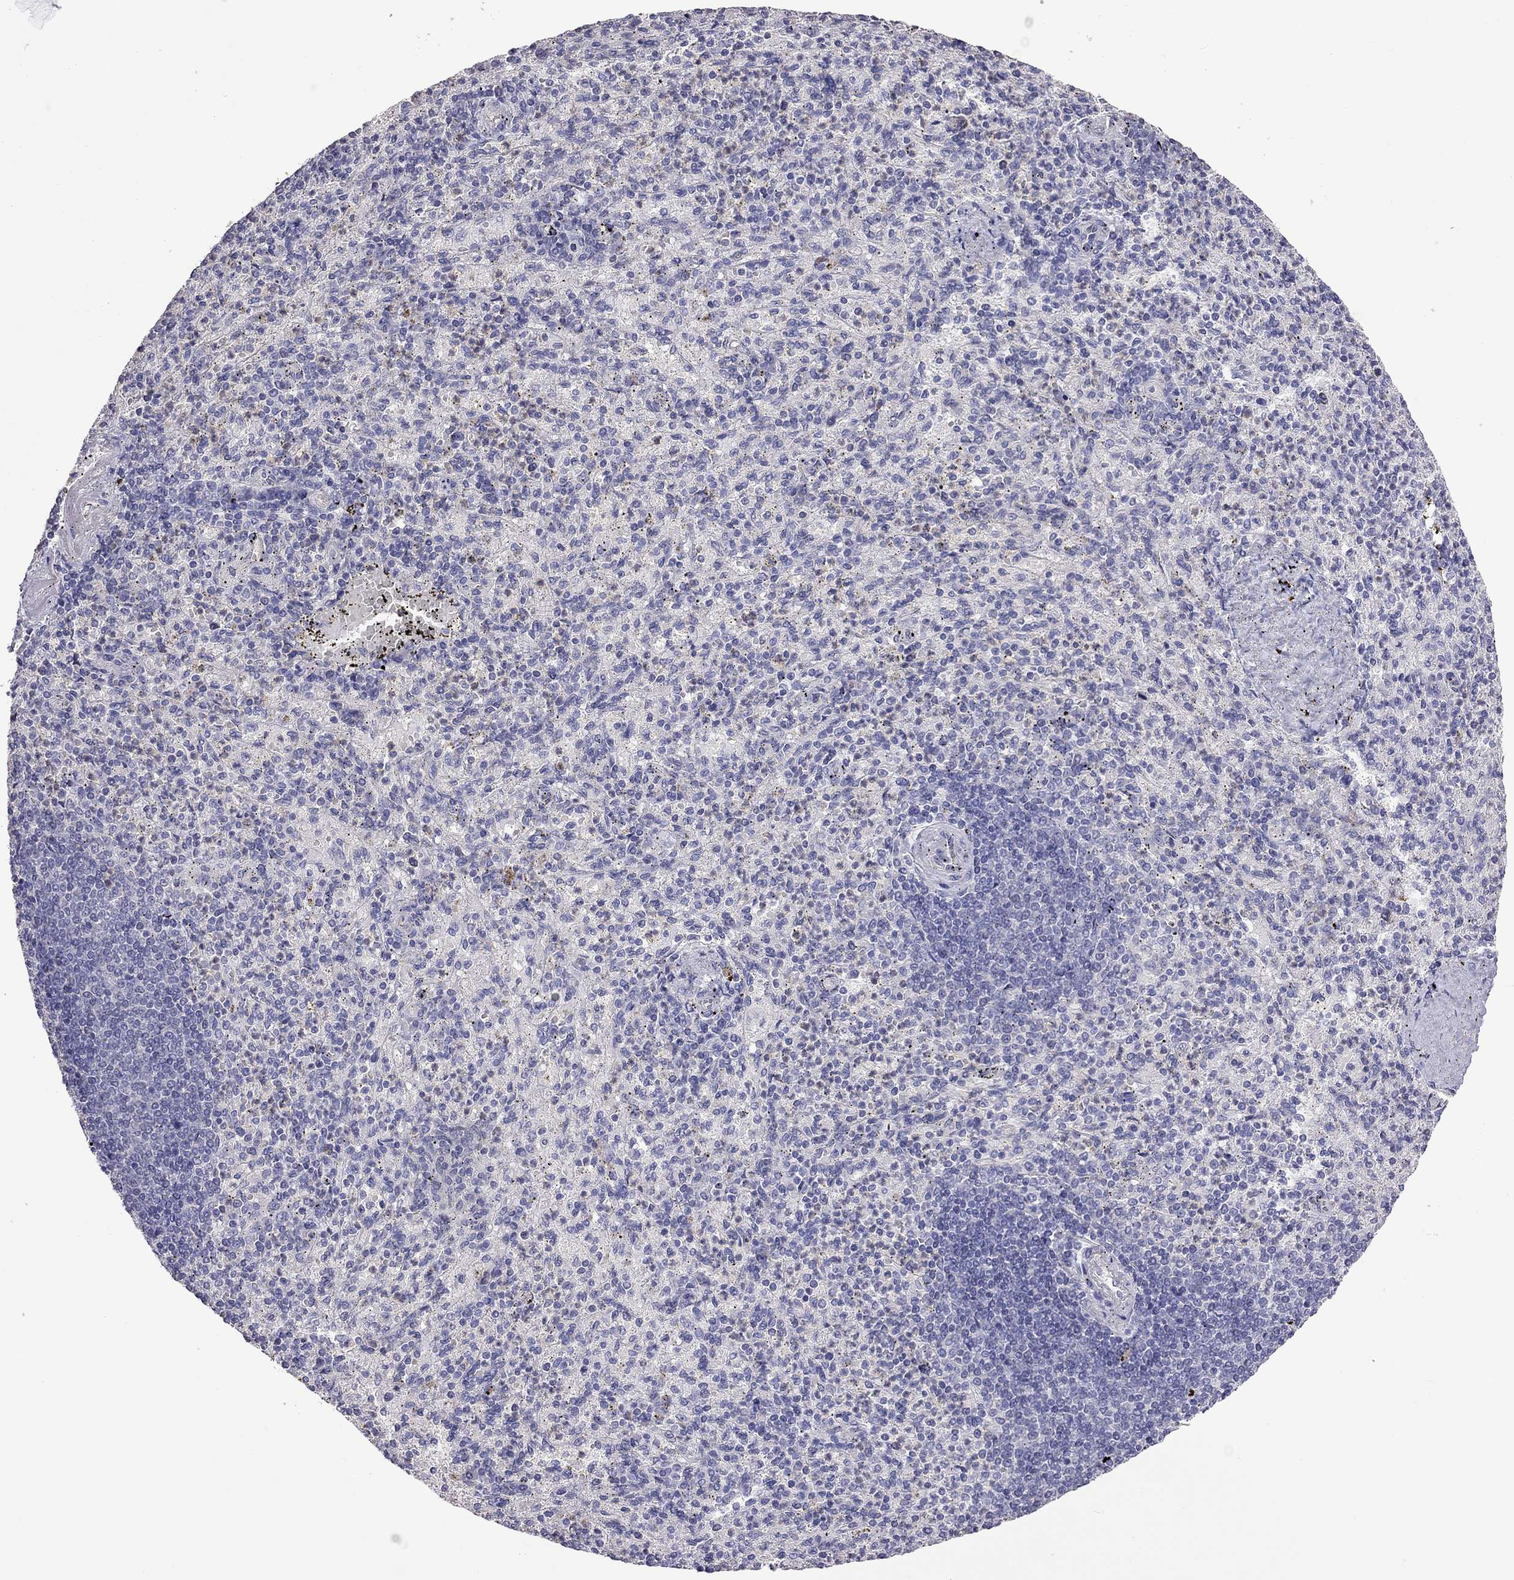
{"staining": {"intensity": "negative", "quantity": "none", "location": "none"}, "tissue": "spleen", "cell_type": "Cells in red pulp", "image_type": "normal", "snomed": [{"axis": "morphology", "description": "Normal tissue, NOS"}, {"axis": "topography", "description": "Spleen"}], "caption": "IHC photomicrograph of normal spleen: spleen stained with DAB (3,3'-diaminobenzidine) displays no significant protein staining in cells in red pulp.", "gene": "FEZ1", "patient": {"sex": "female", "age": 74}}